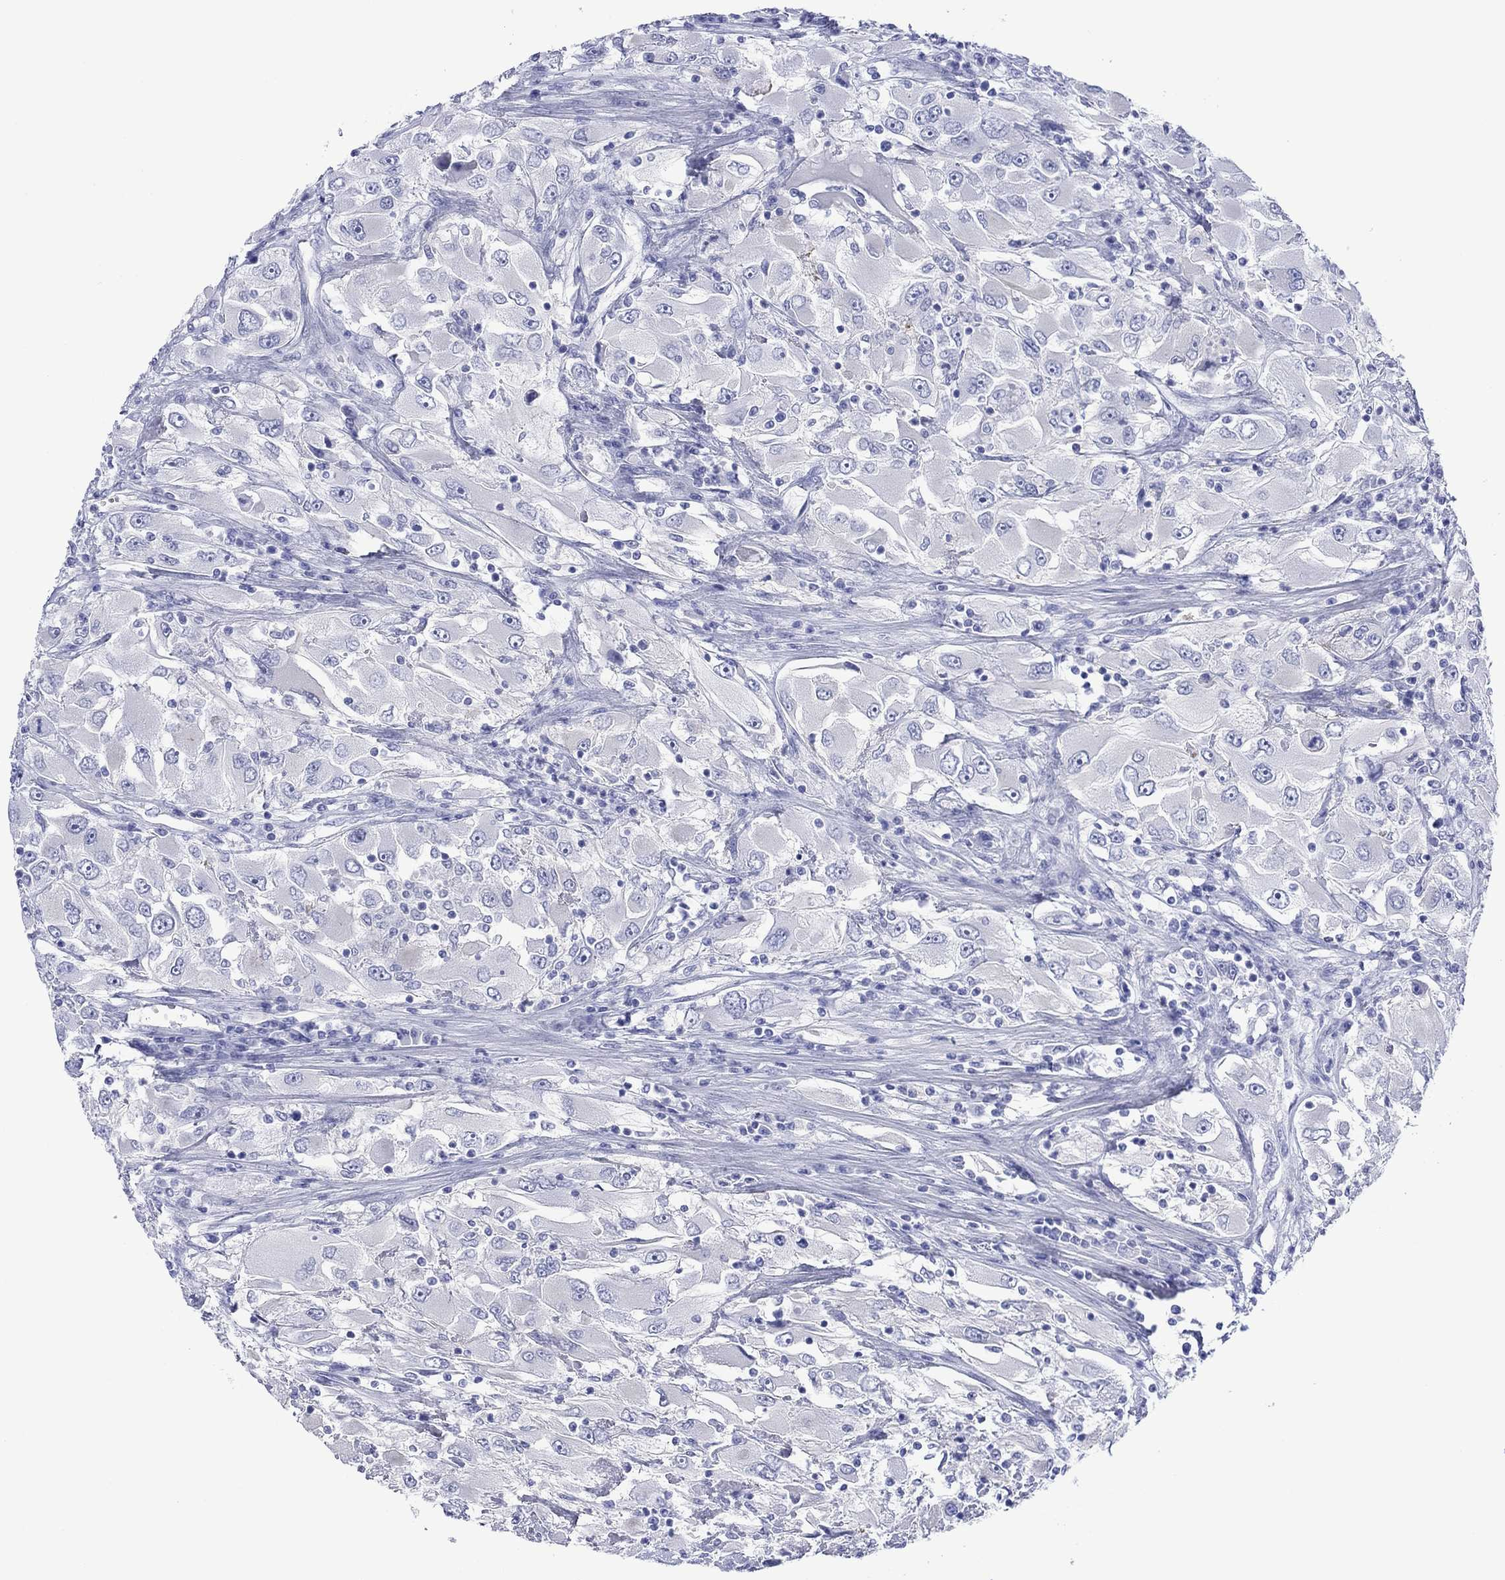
{"staining": {"intensity": "negative", "quantity": "none", "location": "none"}, "tissue": "renal cancer", "cell_type": "Tumor cells", "image_type": "cancer", "snomed": [{"axis": "morphology", "description": "Adenocarcinoma, NOS"}, {"axis": "topography", "description": "Kidney"}], "caption": "Immunohistochemical staining of adenocarcinoma (renal) reveals no significant positivity in tumor cells.", "gene": "MLANA", "patient": {"sex": "female", "age": 52}}